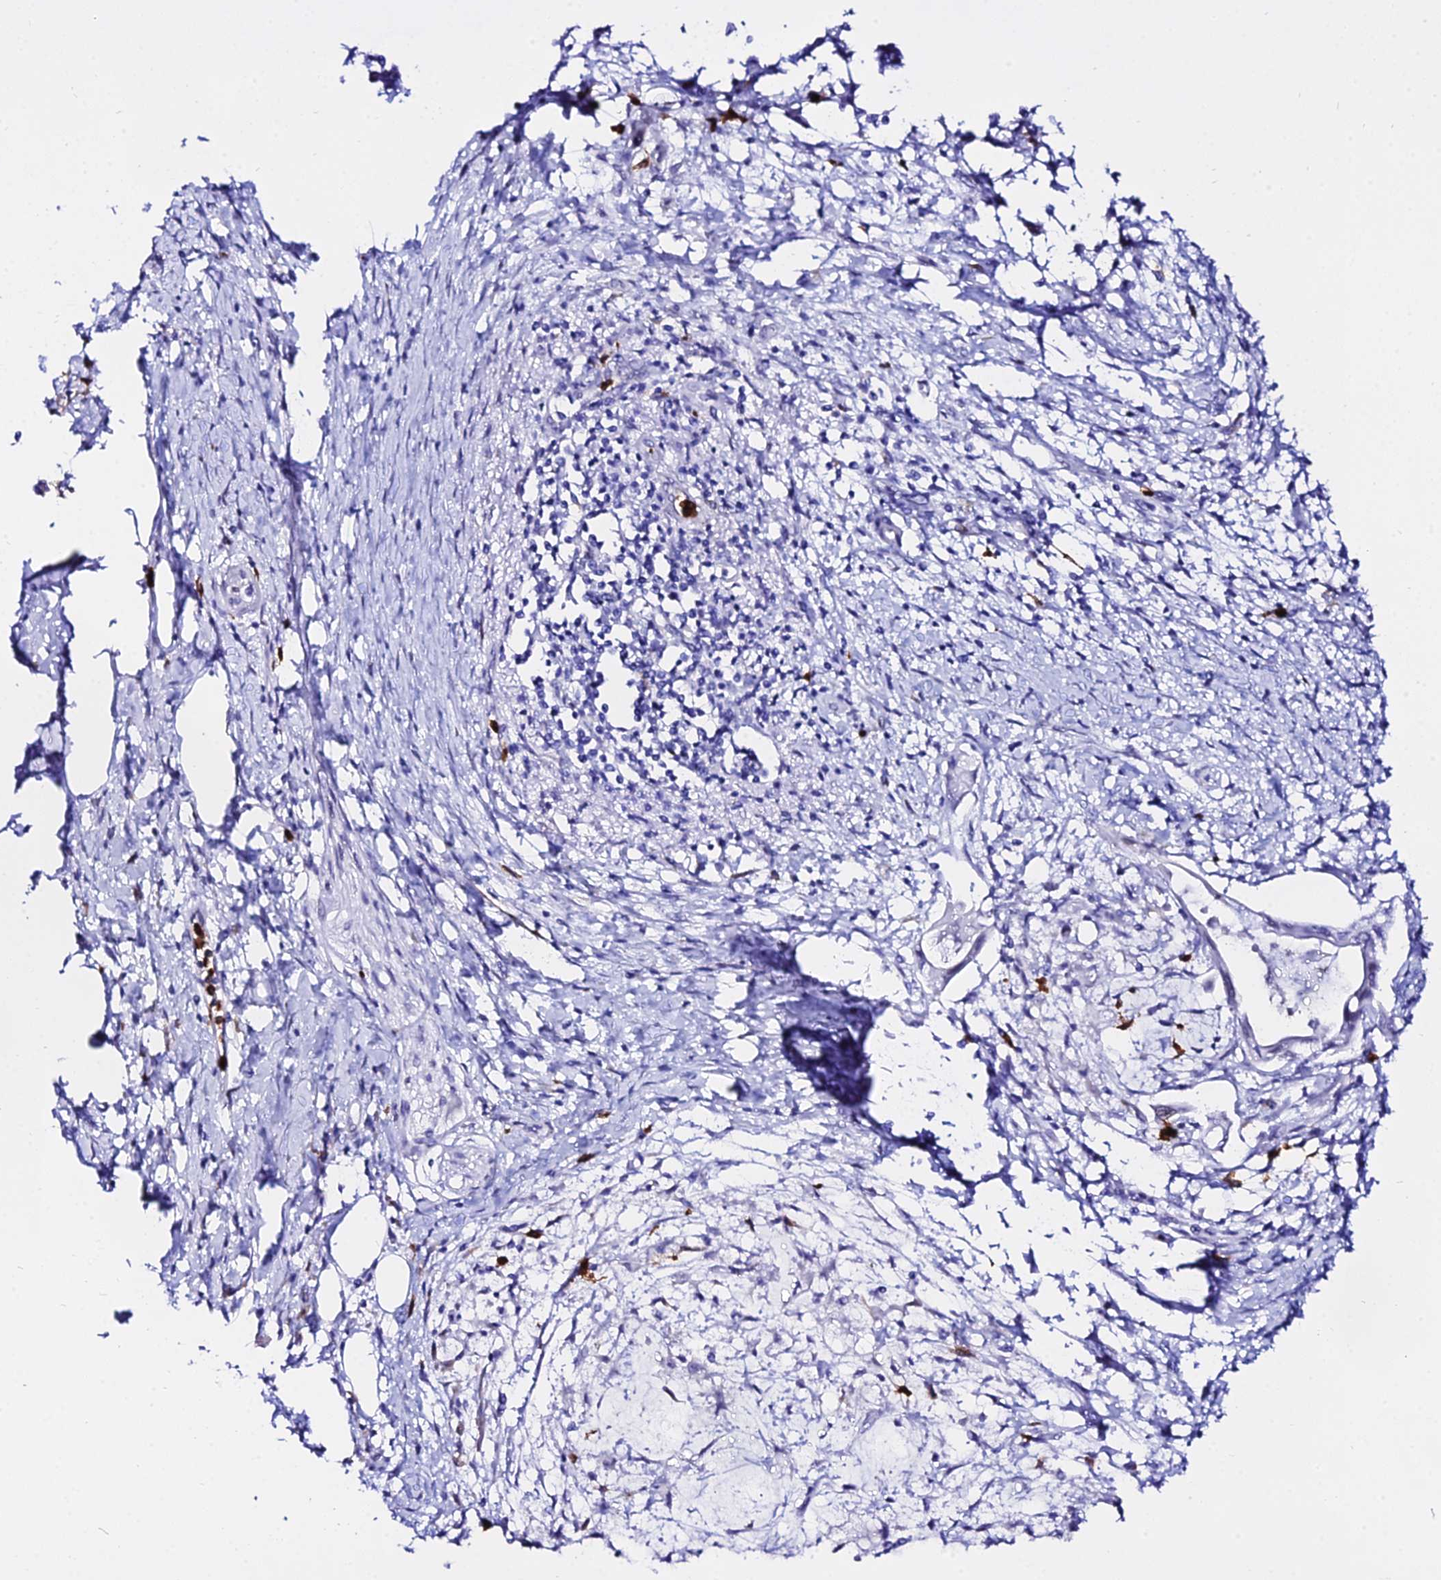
{"staining": {"intensity": "negative", "quantity": "none", "location": "none"}, "tissue": "pancreatic cancer", "cell_type": "Tumor cells", "image_type": "cancer", "snomed": [{"axis": "morphology", "description": "Adenocarcinoma, NOS"}, {"axis": "topography", "description": "Pancreas"}], "caption": "Photomicrograph shows no protein expression in tumor cells of adenocarcinoma (pancreatic) tissue.", "gene": "MCM10", "patient": {"sex": "male", "age": 48}}